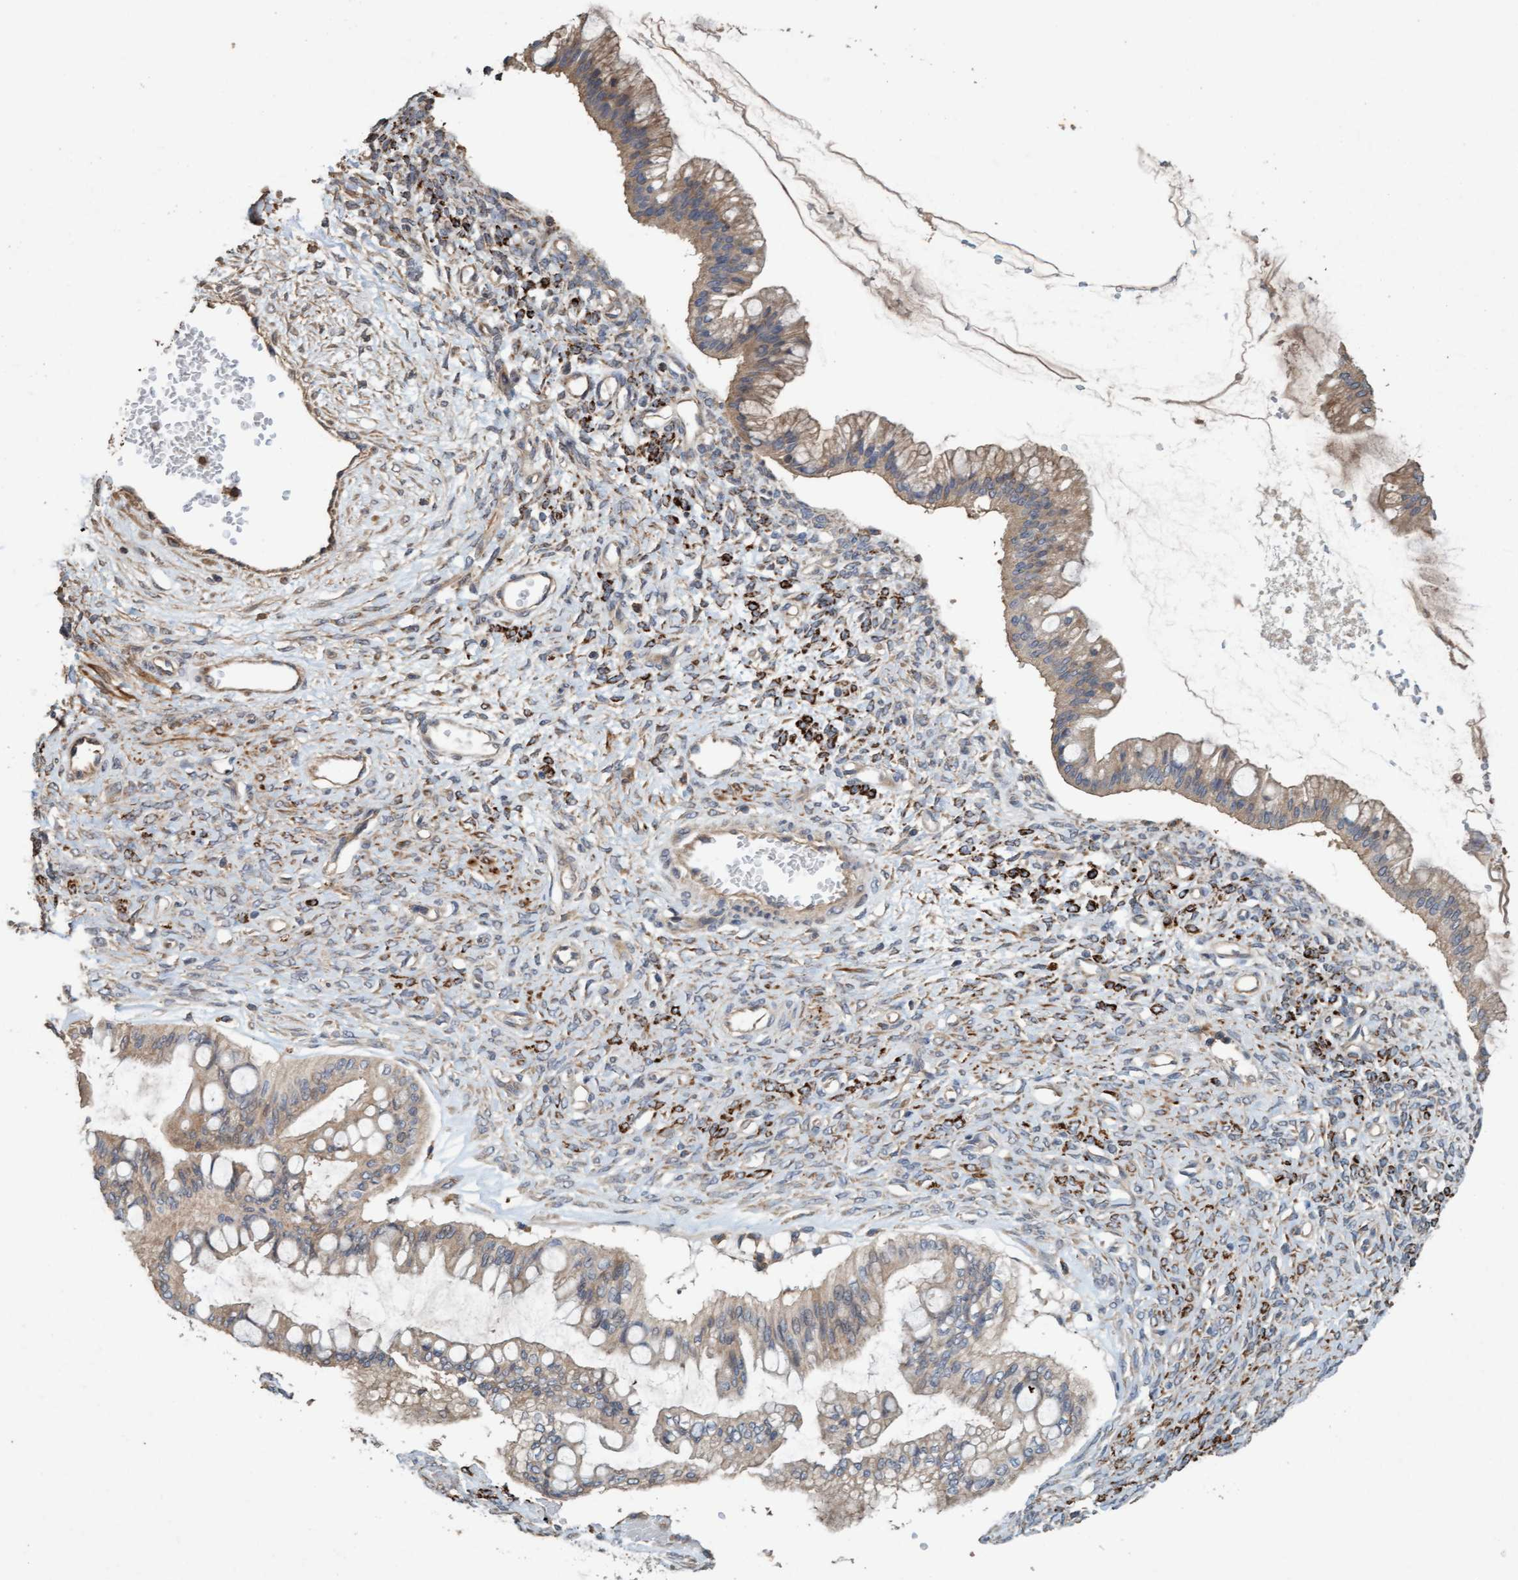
{"staining": {"intensity": "weak", "quantity": ">75%", "location": "cytoplasmic/membranous"}, "tissue": "ovarian cancer", "cell_type": "Tumor cells", "image_type": "cancer", "snomed": [{"axis": "morphology", "description": "Cystadenocarcinoma, mucinous, NOS"}, {"axis": "topography", "description": "Ovary"}], "caption": "Ovarian cancer stained for a protein demonstrates weak cytoplasmic/membranous positivity in tumor cells. Using DAB (brown) and hematoxylin (blue) stains, captured at high magnification using brightfield microscopy.", "gene": "LONRF1", "patient": {"sex": "female", "age": 73}}